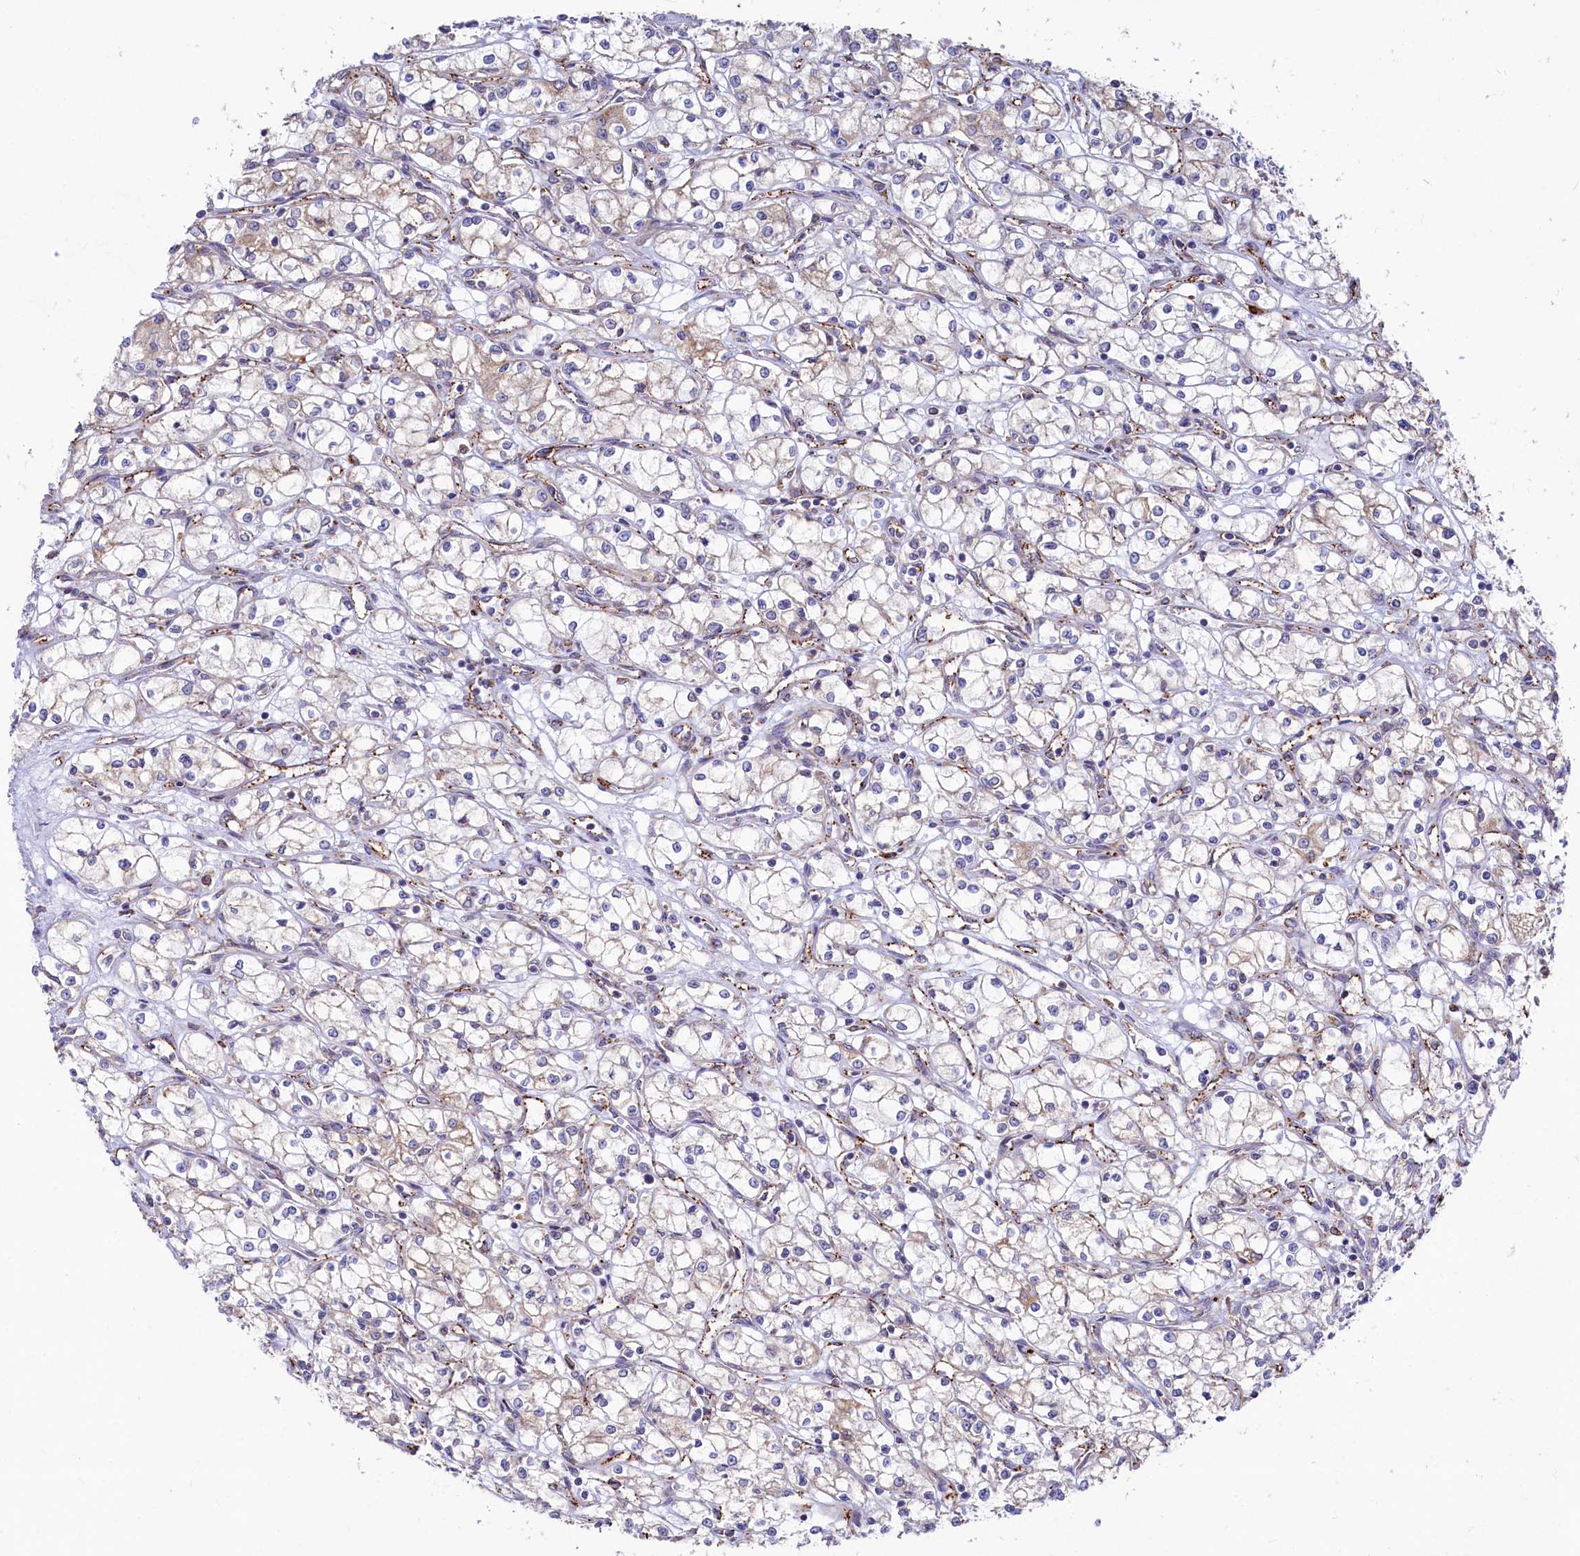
{"staining": {"intensity": "weak", "quantity": "25%-75%", "location": "cytoplasmic/membranous"}, "tissue": "renal cancer", "cell_type": "Tumor cells", "image_type": "cancer", "snomed": [{"axis": "morphology", "description": "Adenocarcinoma, NOS"}, {"axis": "topography", "description": "Kidney"}], "caption": "Renal adenocarcinoma was stained to show a protein in brown. There is low levels of weak cytoplasmic/membranous staining in approximately 25%-75% of tumor cells.", "gene": "CHID1", "patient": {"sex": "male", "age": 59}}